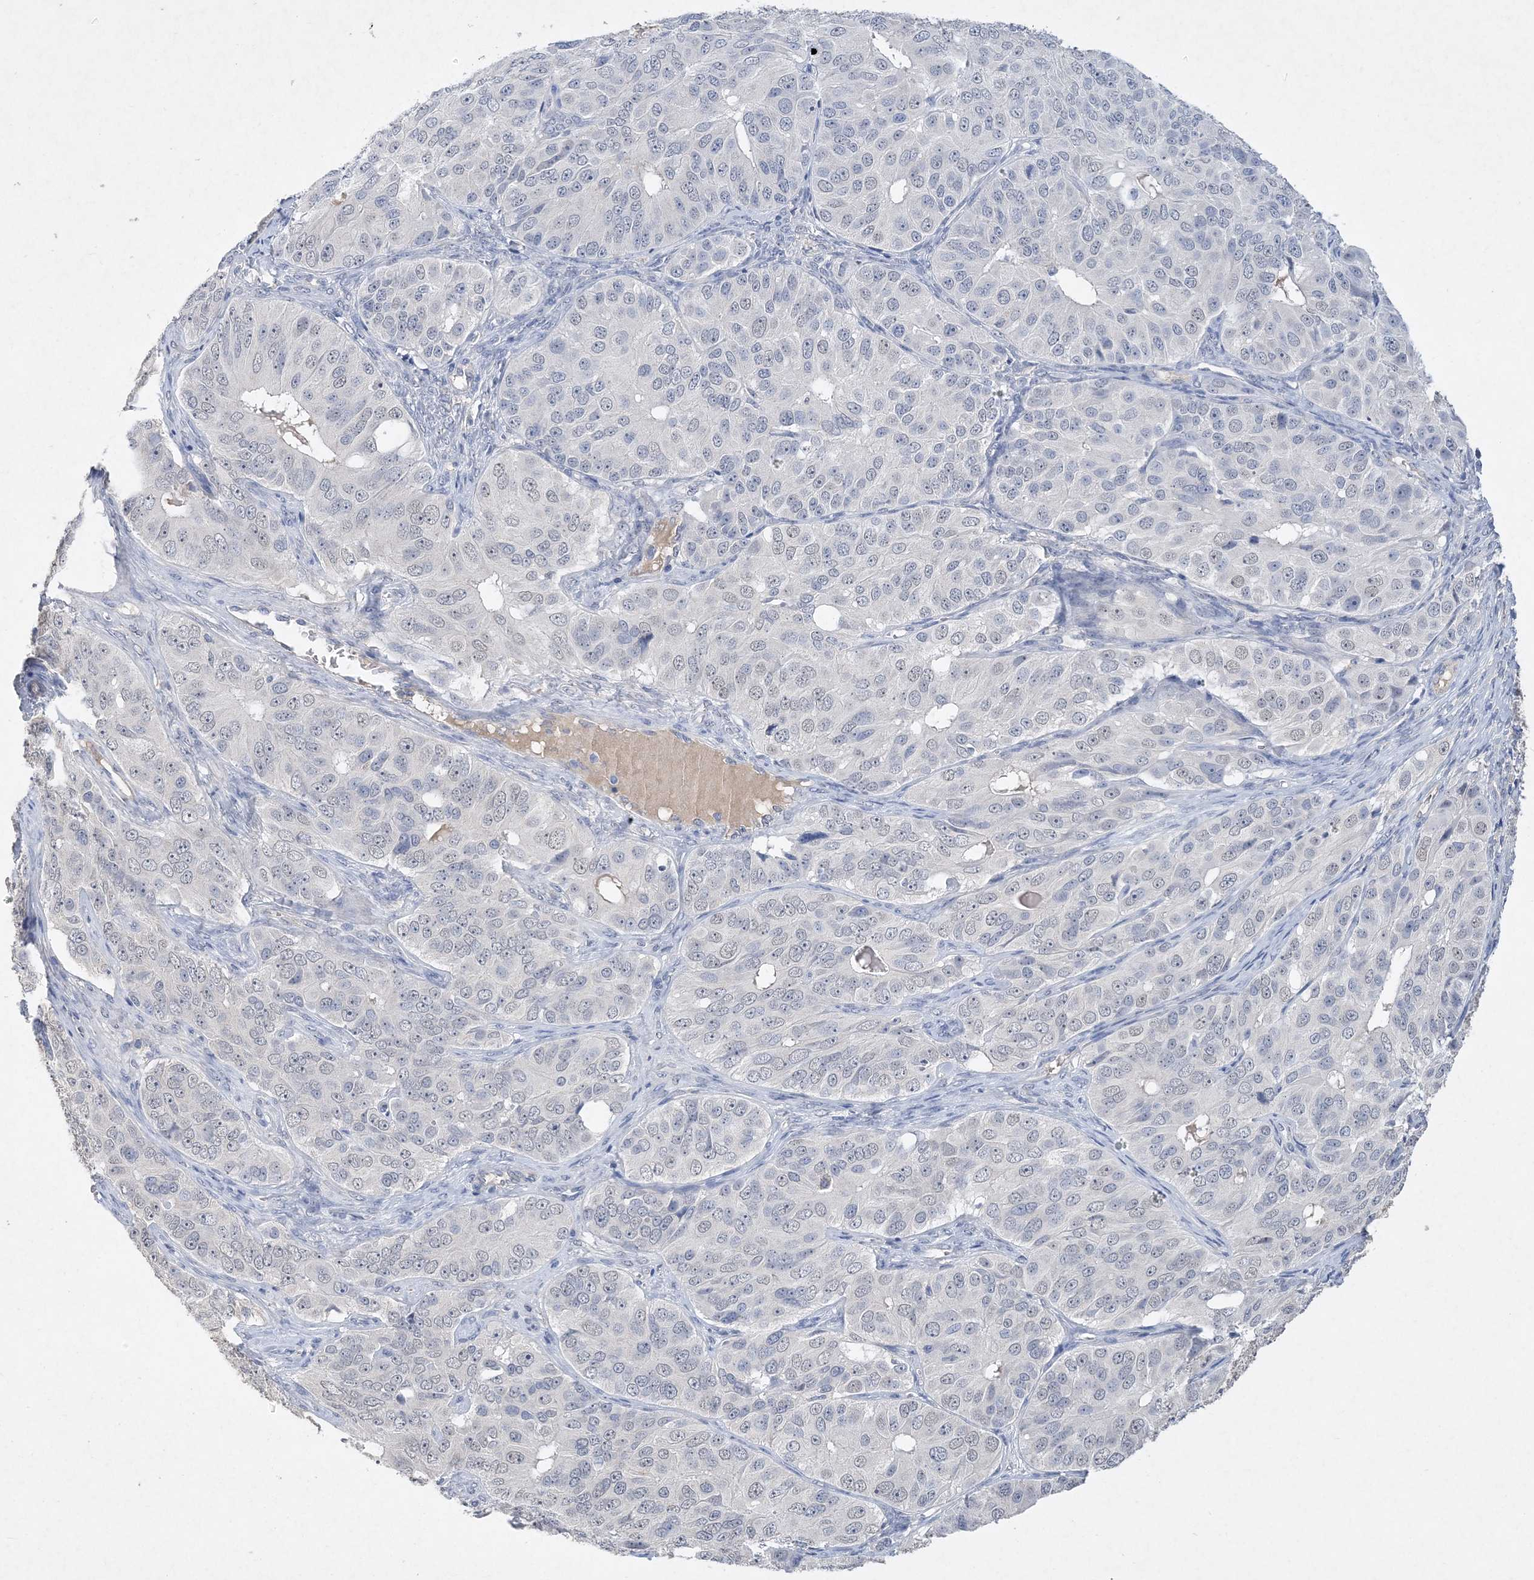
{"staining": {"intensity": "negative", "quantity": "none", "location": "none"}, "tissue": "ovarian cancer", "cell_type": "Tumor cells", "image_type": "cancer", "snomed": [{"axis": "morphology", "description": "Carcinoma, endometroid"}, {"axis": "topography", "description": "Ovary"}], "caption": "Tumor cells are negative for protein expression in human ovarian cancer.", "gene": "C11orf58", "patient": {"sex": "female", "age": 51}}